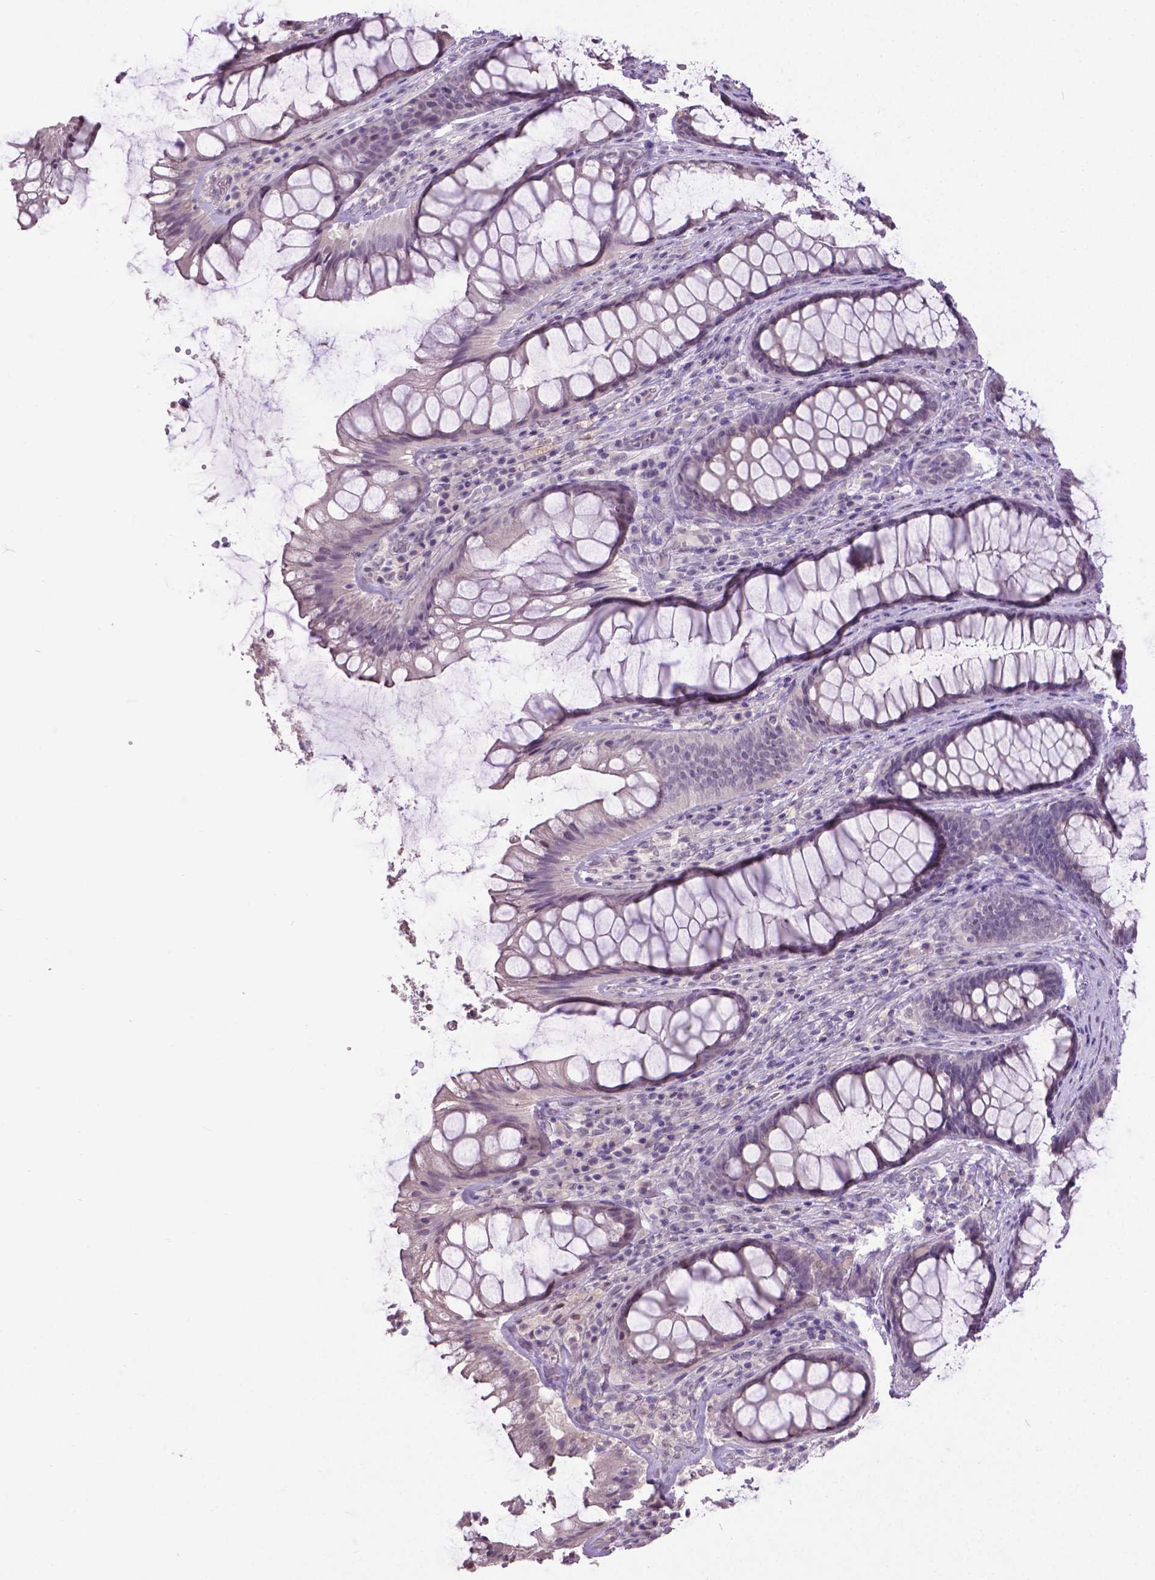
{"staining": {"intensity": "moderate", "quantity": "<25%", "location": "cytoplasmic/membranous"}, "tissue": "rectum", "cell_type": "Glandular cells", "image_type": "normal", "snomed": [{"axis": "morphology", "description": "Normal tissue, NOS"}, {"axis": "topography", "description": "Rectum"}], "caption": "A high-resolution image shows immunohistochemistry staining of normal rectum, which shows moderate cytoplasmic/membranous expression in about <25% of glandular cells. The staining was performed using DAB to visualize the protein expression in brown, while the nuclei were stained in blue with hematoxylin (Magnification: 20x).", "gene": "CPM", "patient": {"sex": "male", "age": 72}}